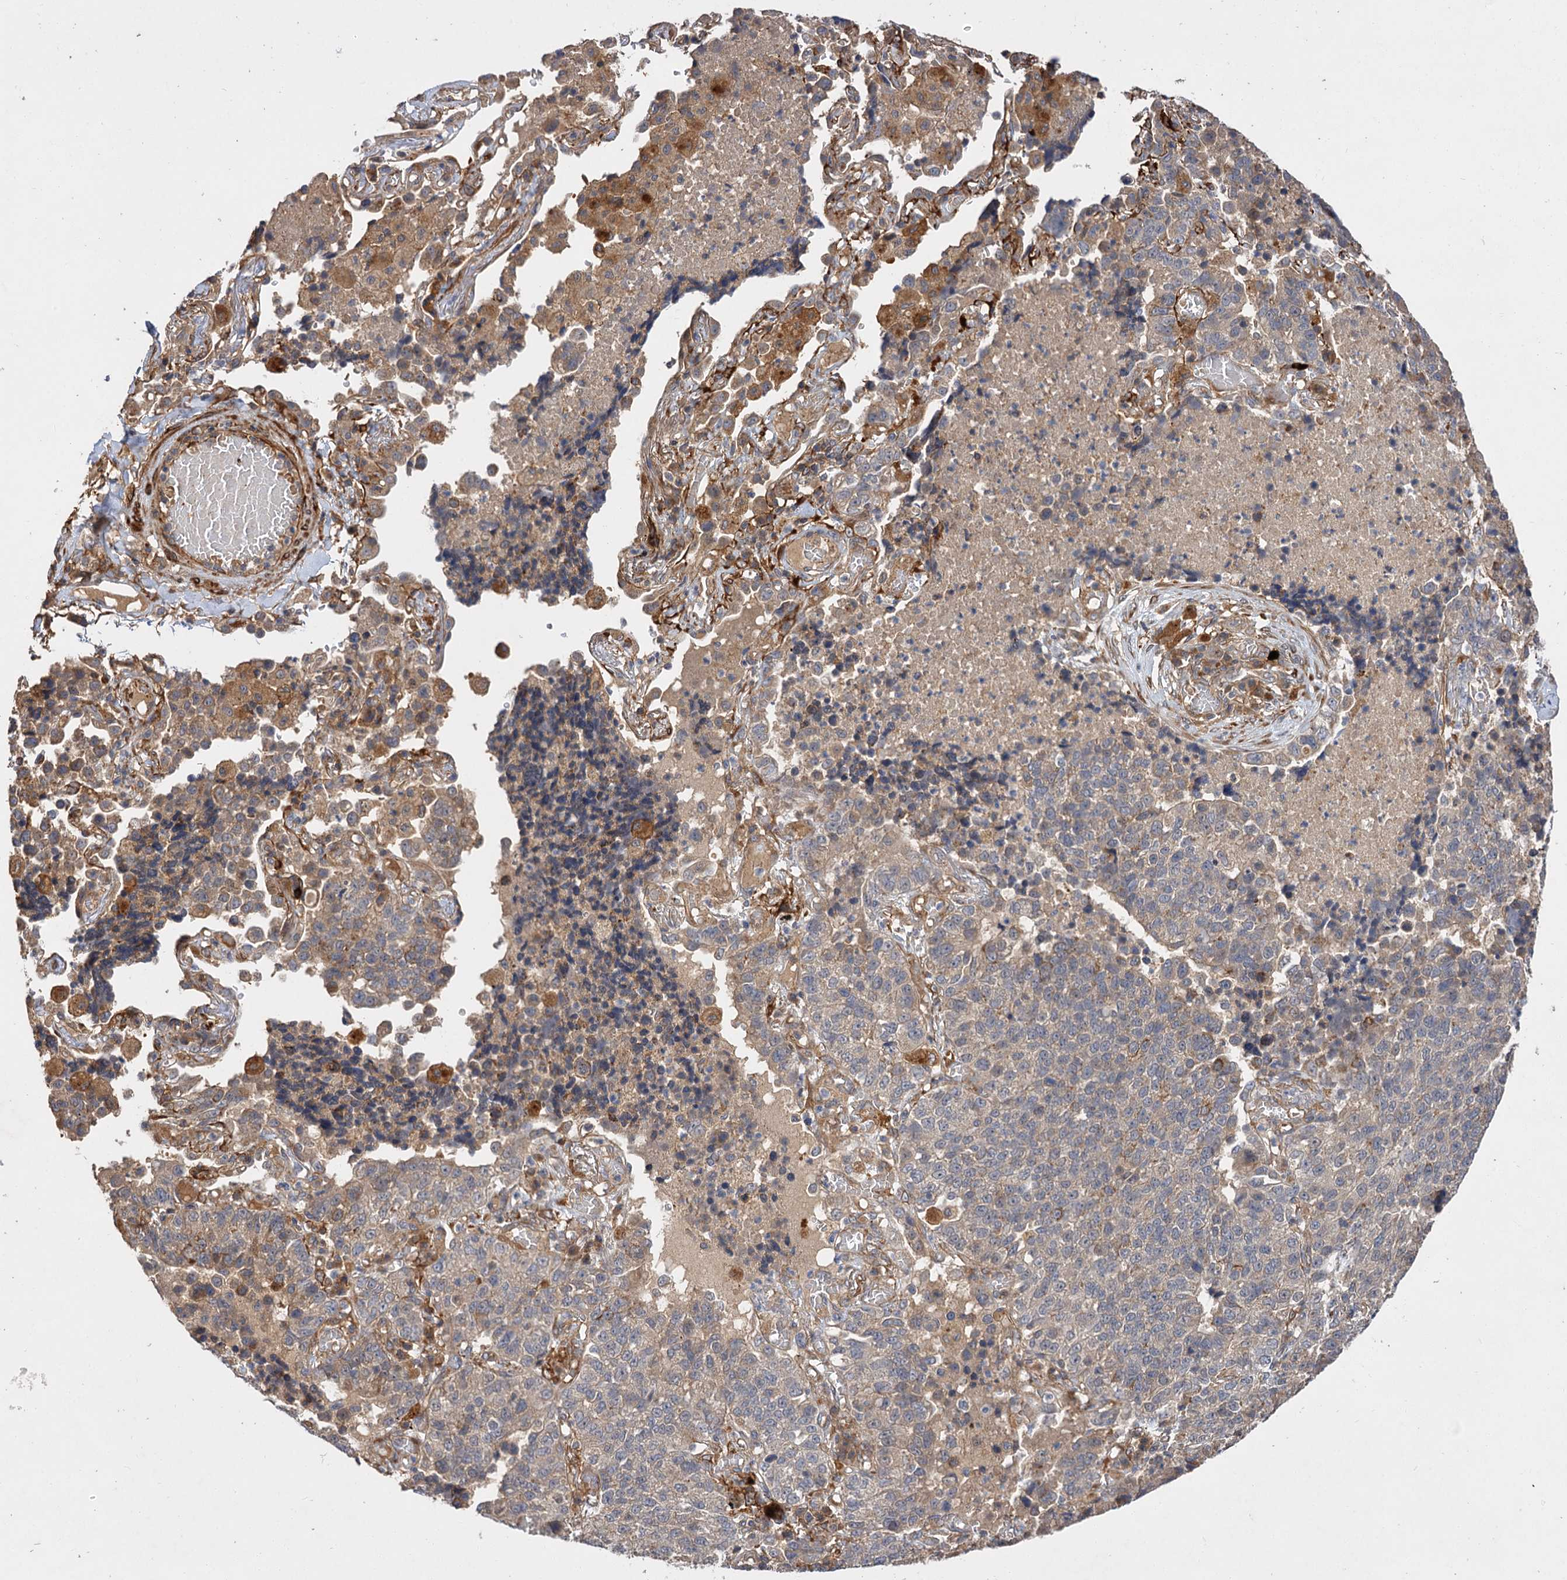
{"staining": {"intensity": "negative", "quantity": "none", "location": "none"}, "tissue": "lung cancer", "cell_type": "Tumor cells", "image_type": "cancer", "snomed": [{"axis": "morphology", "description": "Adenocarcinoma, NOS"}, {"axis": "topography", "description": "Lung"}], "caption": "IHC photomicrograph of neoplastic tissue: lung cancer stained with DAB (3,3'-diaminobenzidine) reveals no significant protein positivity in tumor cells.", "gene": "FBXW8", "patient": {"sex": "male", "age": 49}}